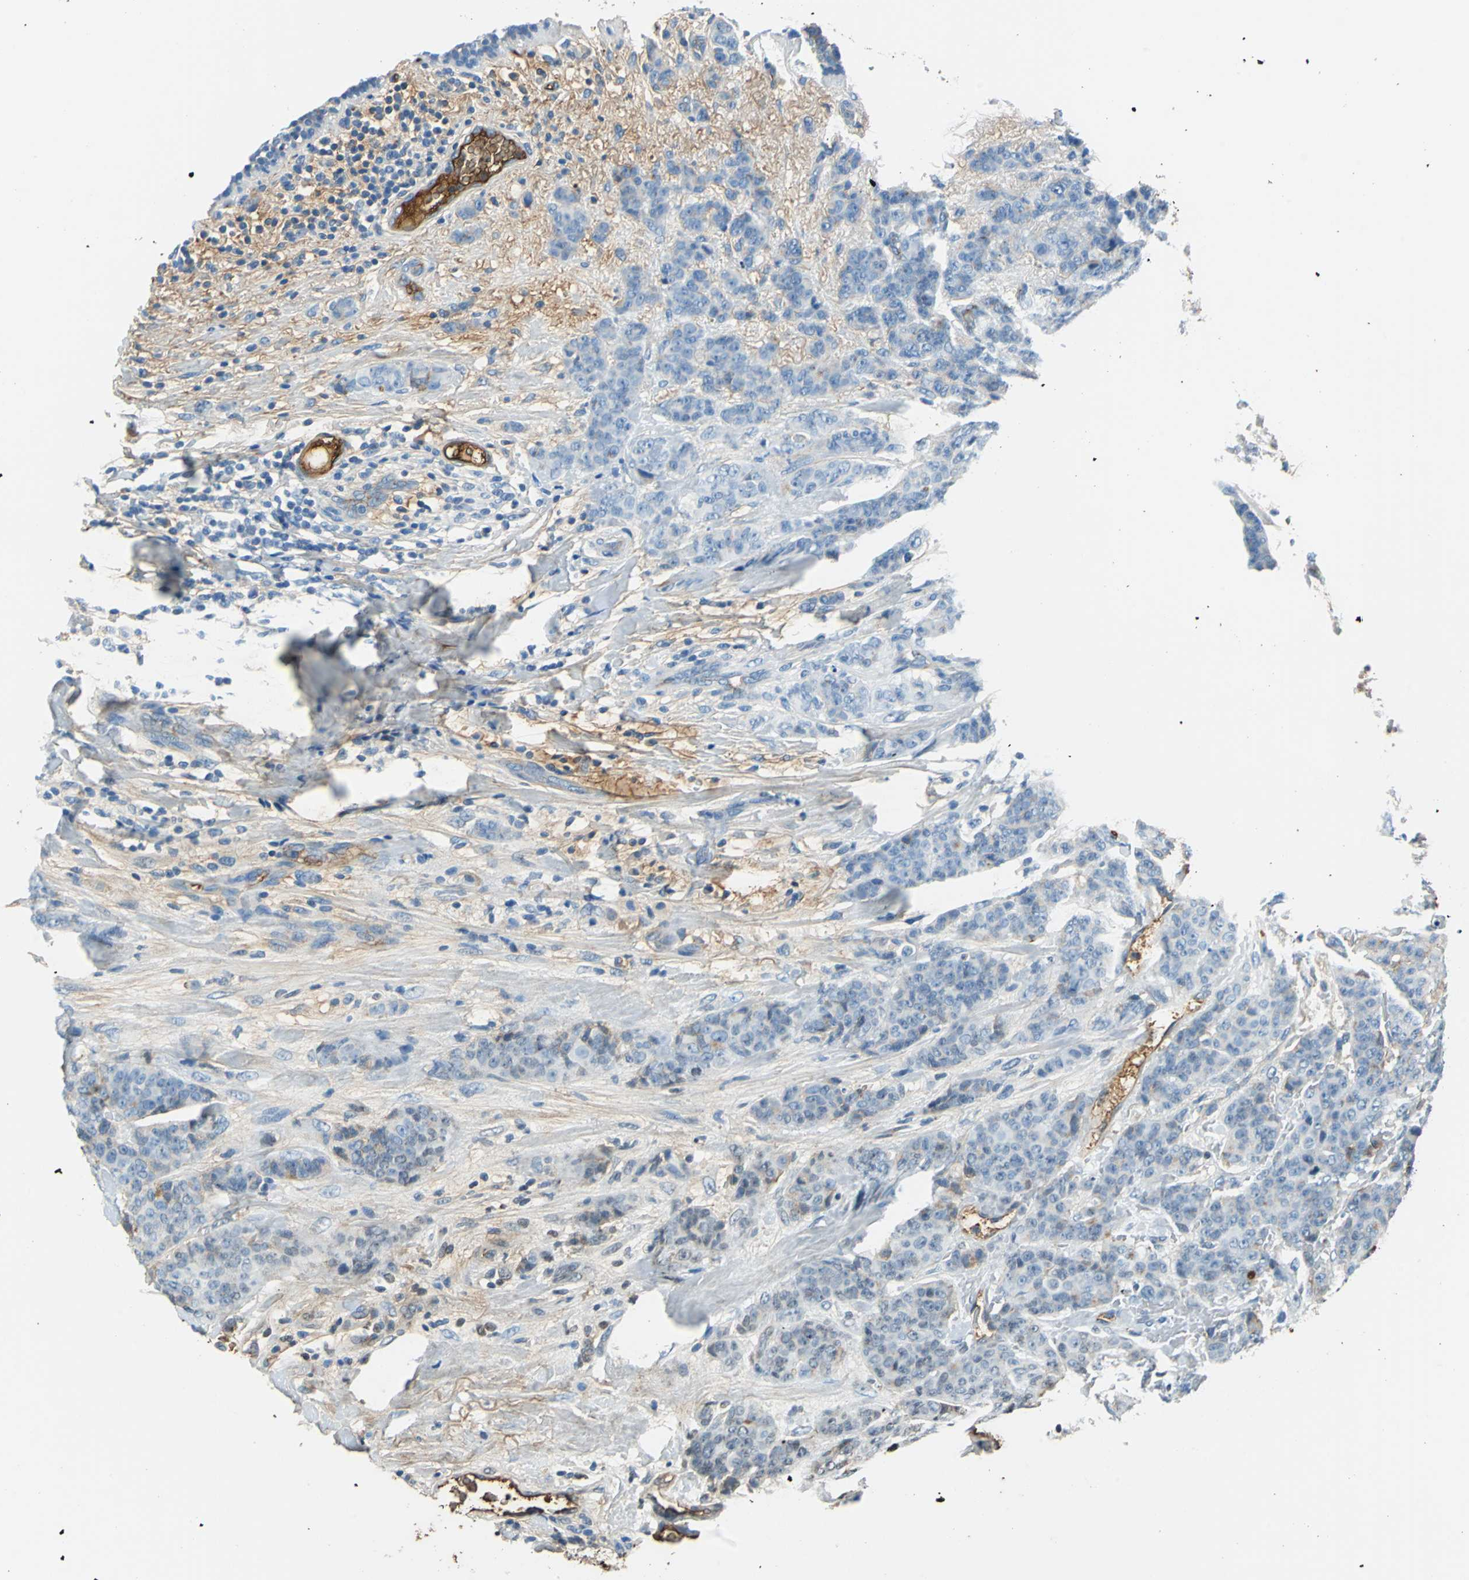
{"staining": {"intensity": "moderate", "quantity": "<25%", "location": "cytoplasmic/membranous"}, "tissue": "breast cancer", "cell_type": "Tumor cells", "image_type": "cancer", "snomed": [{"axis": "morphology", "description": "Duct carcinoma"}, {"axis": "topography", "description": "Breast"}], "caption": "Breast cancer (intraductal carcinoma) was stained to show a protein in brown. There is low levels of moderate cytoplasmic/membranous expression in approximately <25% of tumor cells.", "gene": "ALB", "patient": {"sex": "female", "age": 40}}